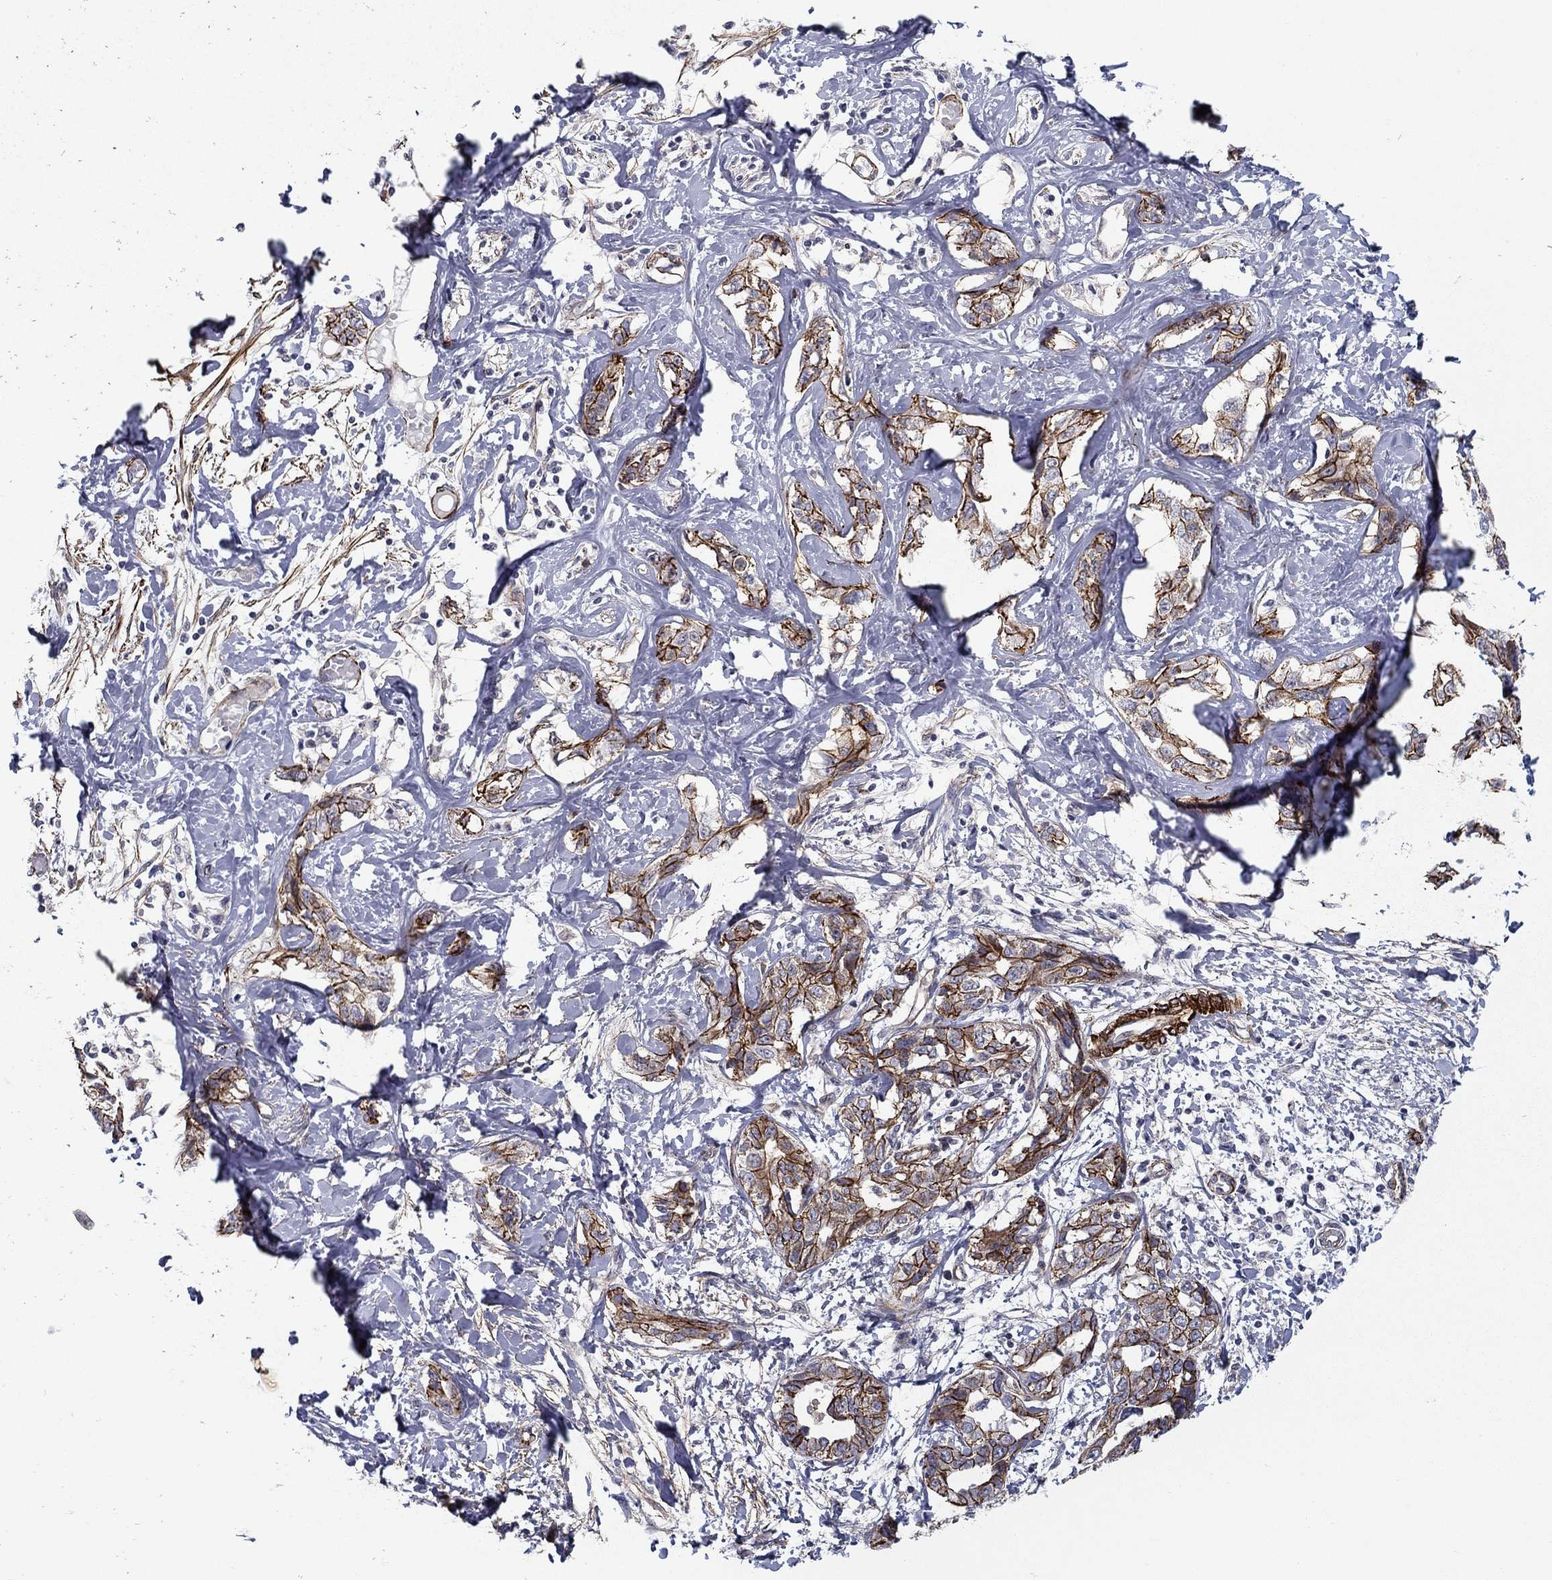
{"staining": {"intensity": "strong", "quantity": ">75%", "location": "cytoplasmic/membranous"}, "tissue": "liver cancer", "cell_type": "Tumor cells", "image_type": "cancer", "snomed": [{"axis": "morphology", "description": "Cholangiocarcinoma"}, {"axis": "topography", "description": "Liver"}], "caption": "This is an image of immunohistochemistry (IHC) staining of liver cholangiocarcinoma, which shows strong staining in the cytoplasmic/membranous of tumor cells.", "gene": "KRBA1", "patient": {"sex": "male", "age": 59}}